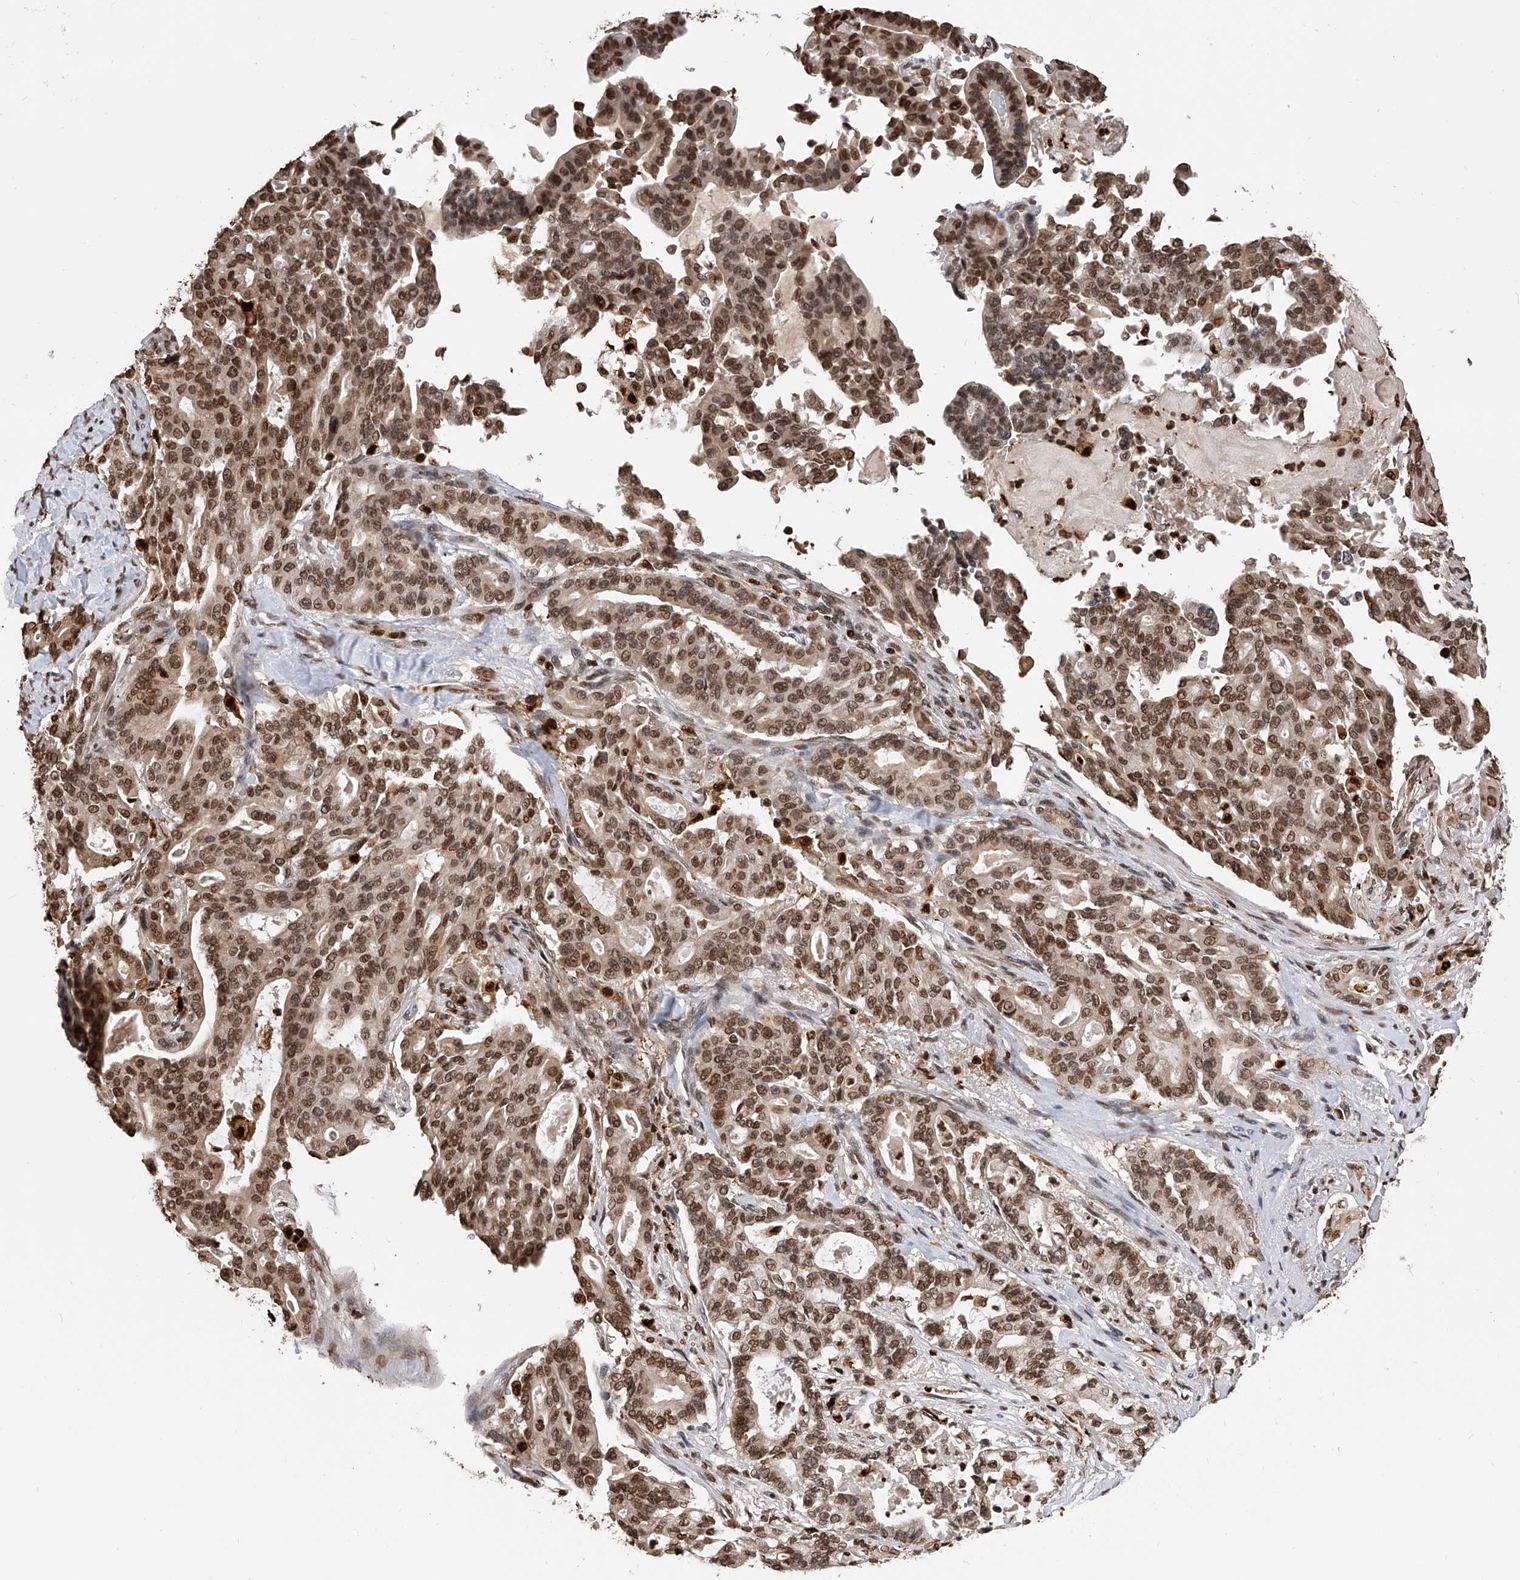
{"staining": {"intensity": "moderate", "quantity": ">75%", "location": "cytoplasmic/membranous,nuclear"}, "tissue": "pancreatic cancer", "cell_type": "Tumor cells", "image_type": "cancer", "snomed": [{"axis": "morphology", "description": "Adenocarcinoma, NOS"}, {"axis": "topography", "description": "Pancreas"}], "caption": "The histopathology image displays immunohistochemical staining of pancreatic adenocarcinoma. There is moderate cytoplasmic/membranous and nuclear expression is present in about >75% of tumor cells. (Brightfield microscopy of DAB IHC at high magnification).", "gene": "CFAP410", "patient": {"sex": "male", "age": 63}}